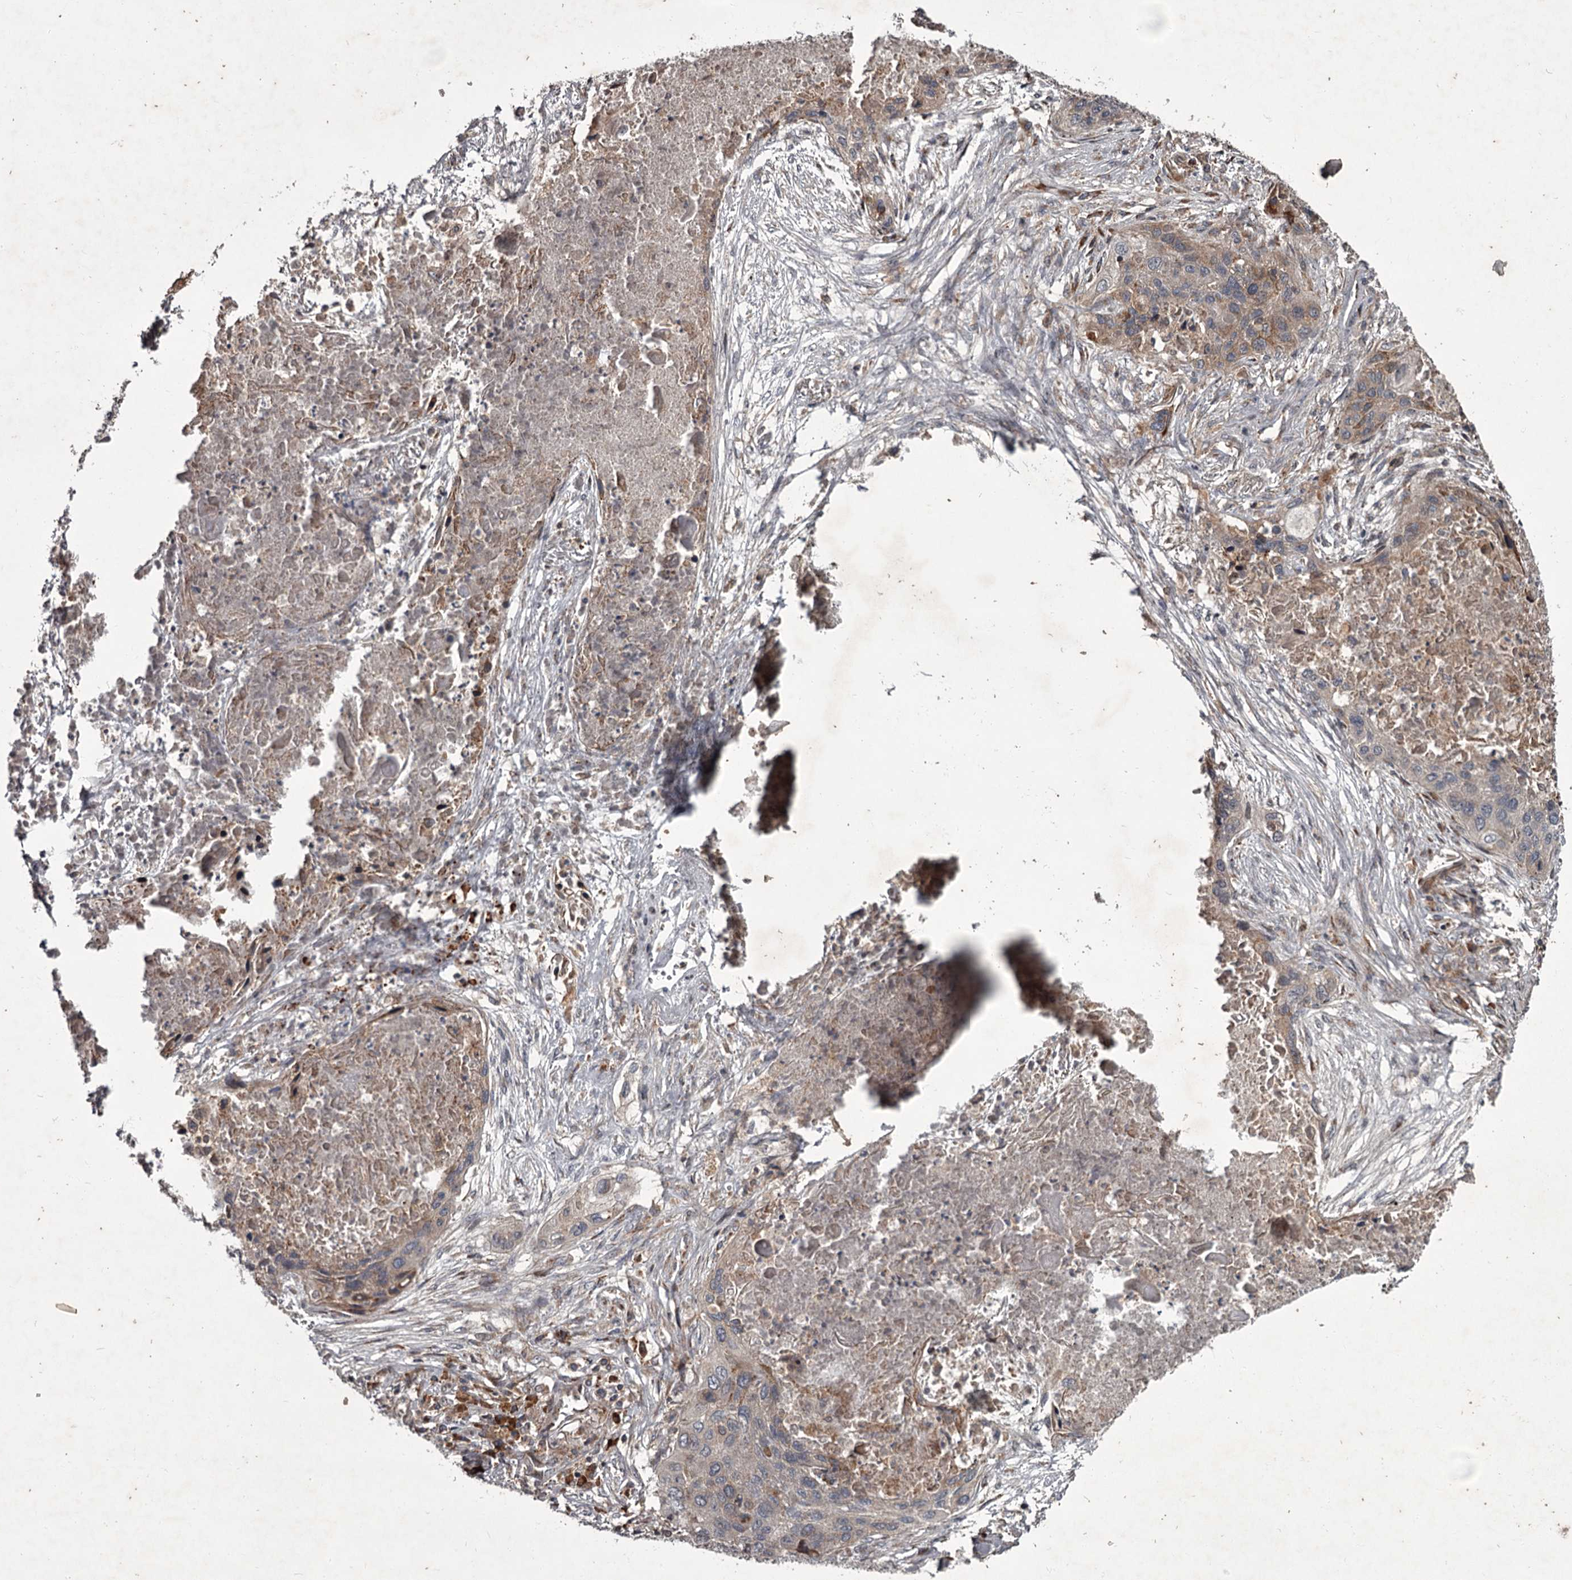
{"staining": {"intensity": "moderate", "quantity": "<25%", "location": "cytoplasmic/membranous"}, "tissue": "lung cancer", "cell_type": "Tumor cells", "image_type": "cancer", "snomed": [{"axis": "morphology", "description": "Squamous cell carcinoma, NOS"}, {"axis": "topography", "description": "Lung"}], "caption": "An image showing moderate cytoplasmic/membranous positivity in about <25% of tumor cells in lung cancer, as visualized by brown immunohistochemical staining.", "gene": "UNC93B1", "patient": {"sex": "female", "age": 63}}